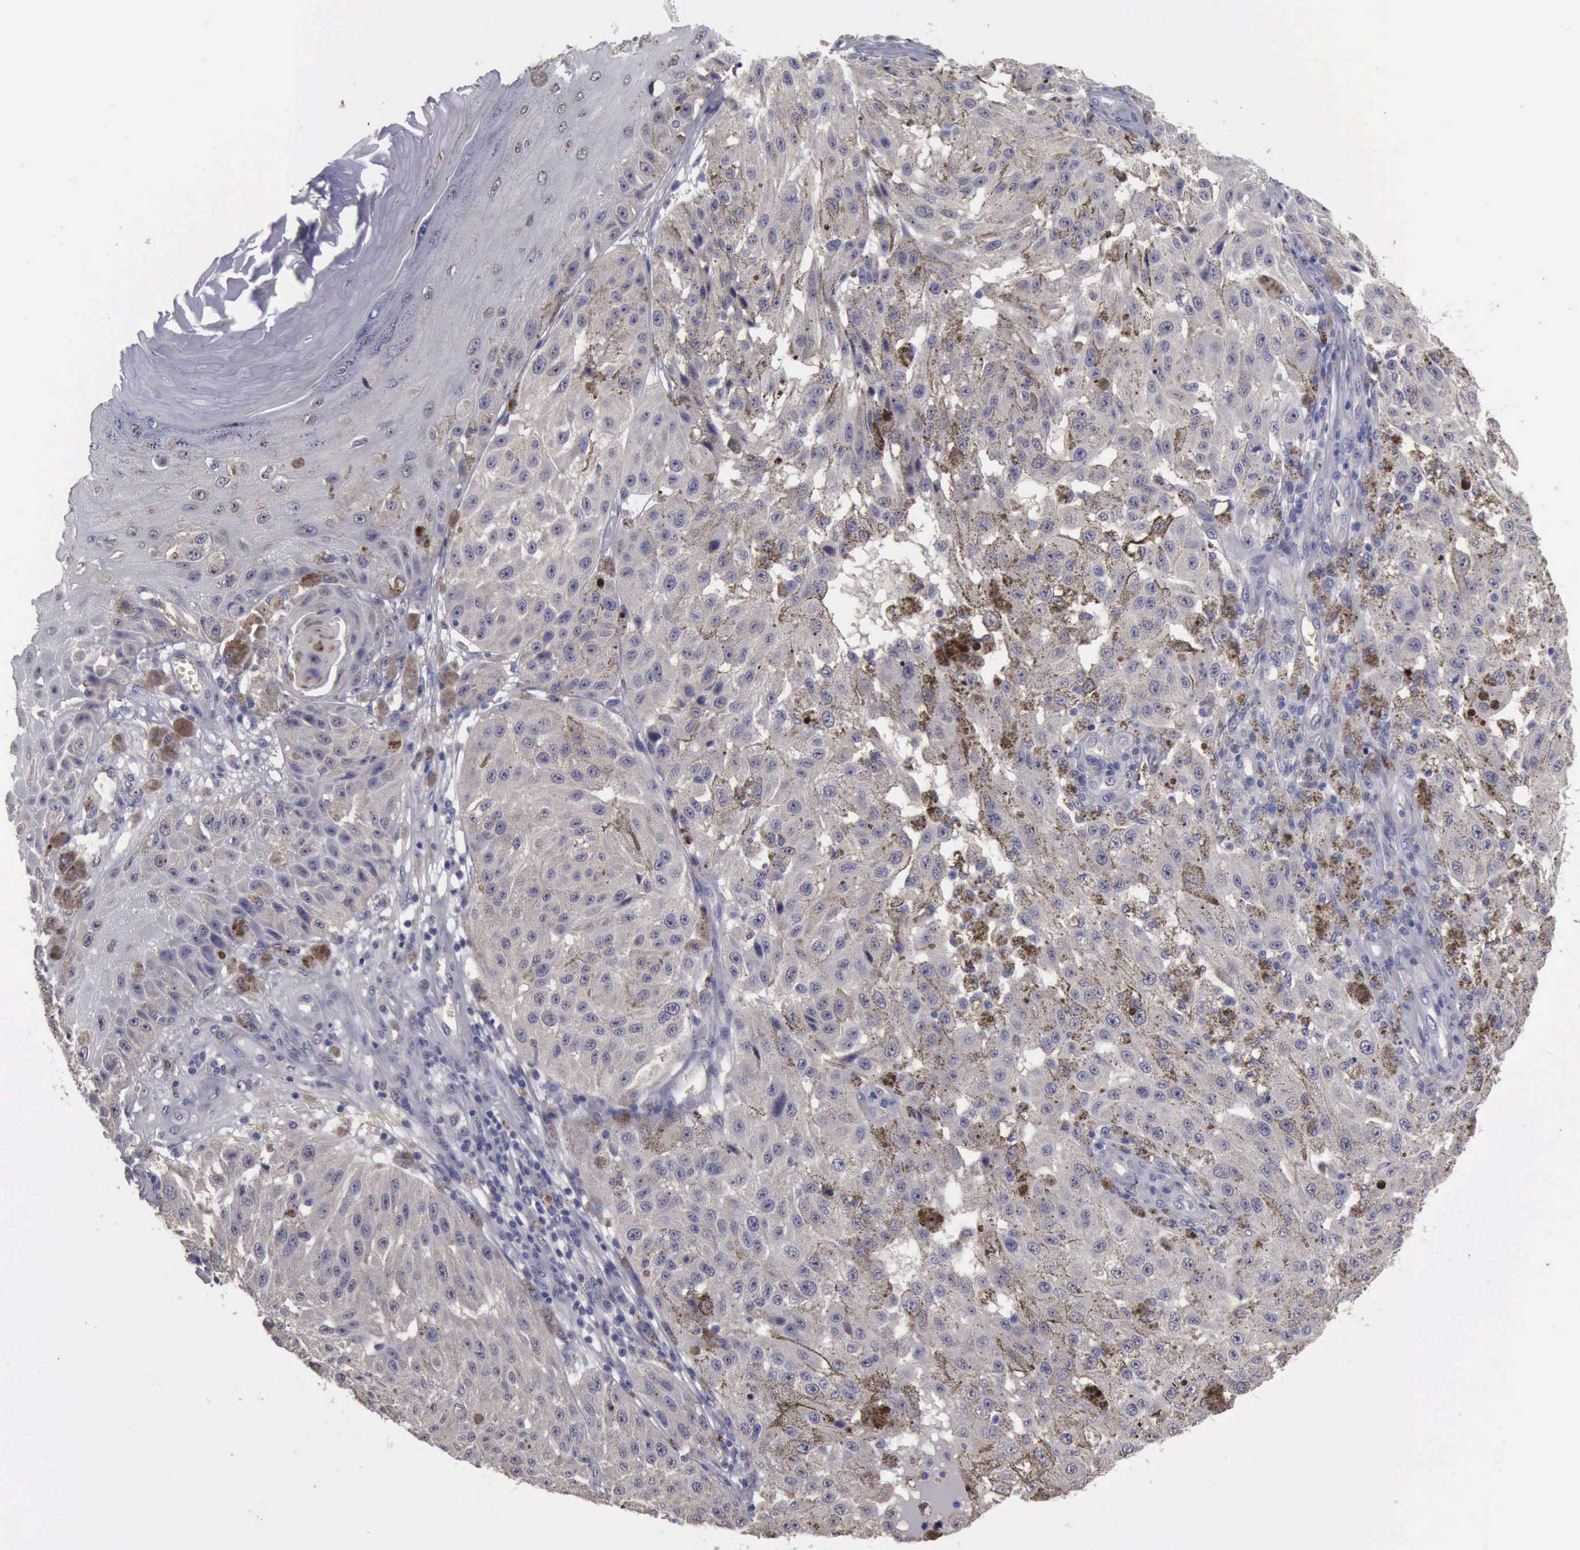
{"staining": {"intensity": "negative", "quantity": "none", "location": "none"}, "tissue": "melanoma", "cell_type": "Tumor cells", "image_type": "cancer", "snomed": [{"axis": "morphology", "description": "Malignant melanoma, NOS"}, {"axis": "topography", "description": "Skin"}], "caption": "DAB (3,3'-diaminobenzidine) immunohistochemical staining of human malignant melanoma displays no significant positivity in tumor cells.", "gene": "PHKA1", "patient": {"sex": "female", "age": 64}}